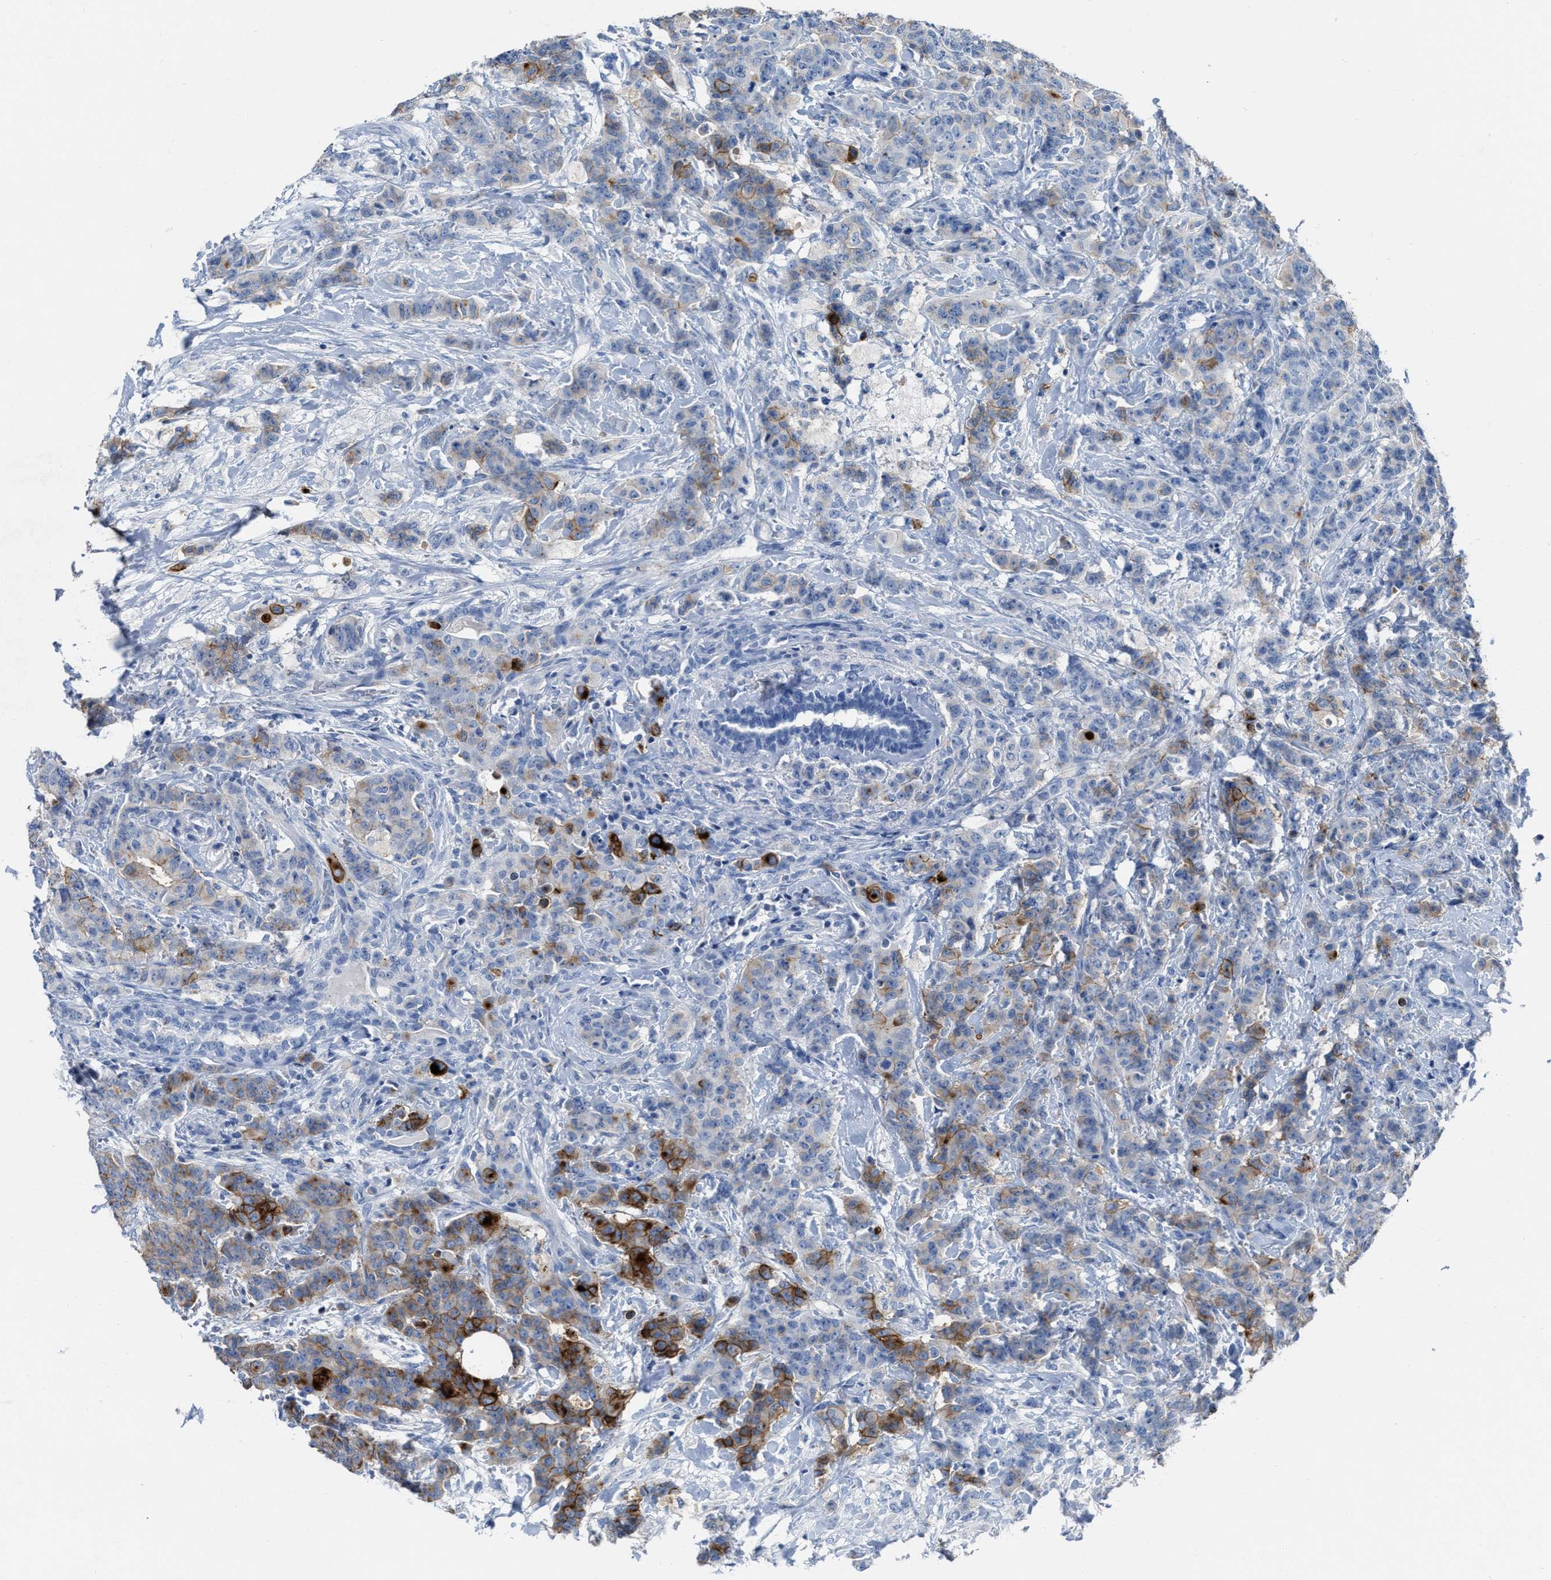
{"staining": {"intensity": "moderate", "quantity": "<25%", "location": "cytoplasmic/membranous"}, "tissue": "breast cancer", "cell_type": "Tumor cells", "image_type": "cancer", "snomed": [{"axis": "morphology", "description": "Normal tissue, NOS"}, {"axis": "morphology", "description": "Duct carcinoma"}, {"axis": "topography", "description": "Breast"}], "caption": "IHC histopathology image of breast invasive ductal carcinoma stained for a protein (brown), which demonstrates low levels of moderate cytoplasmic/membranous staining in about <25% of tumor cells.", "gene": "CEACAM5", "patient": {"sex": "female", "age": 40}}